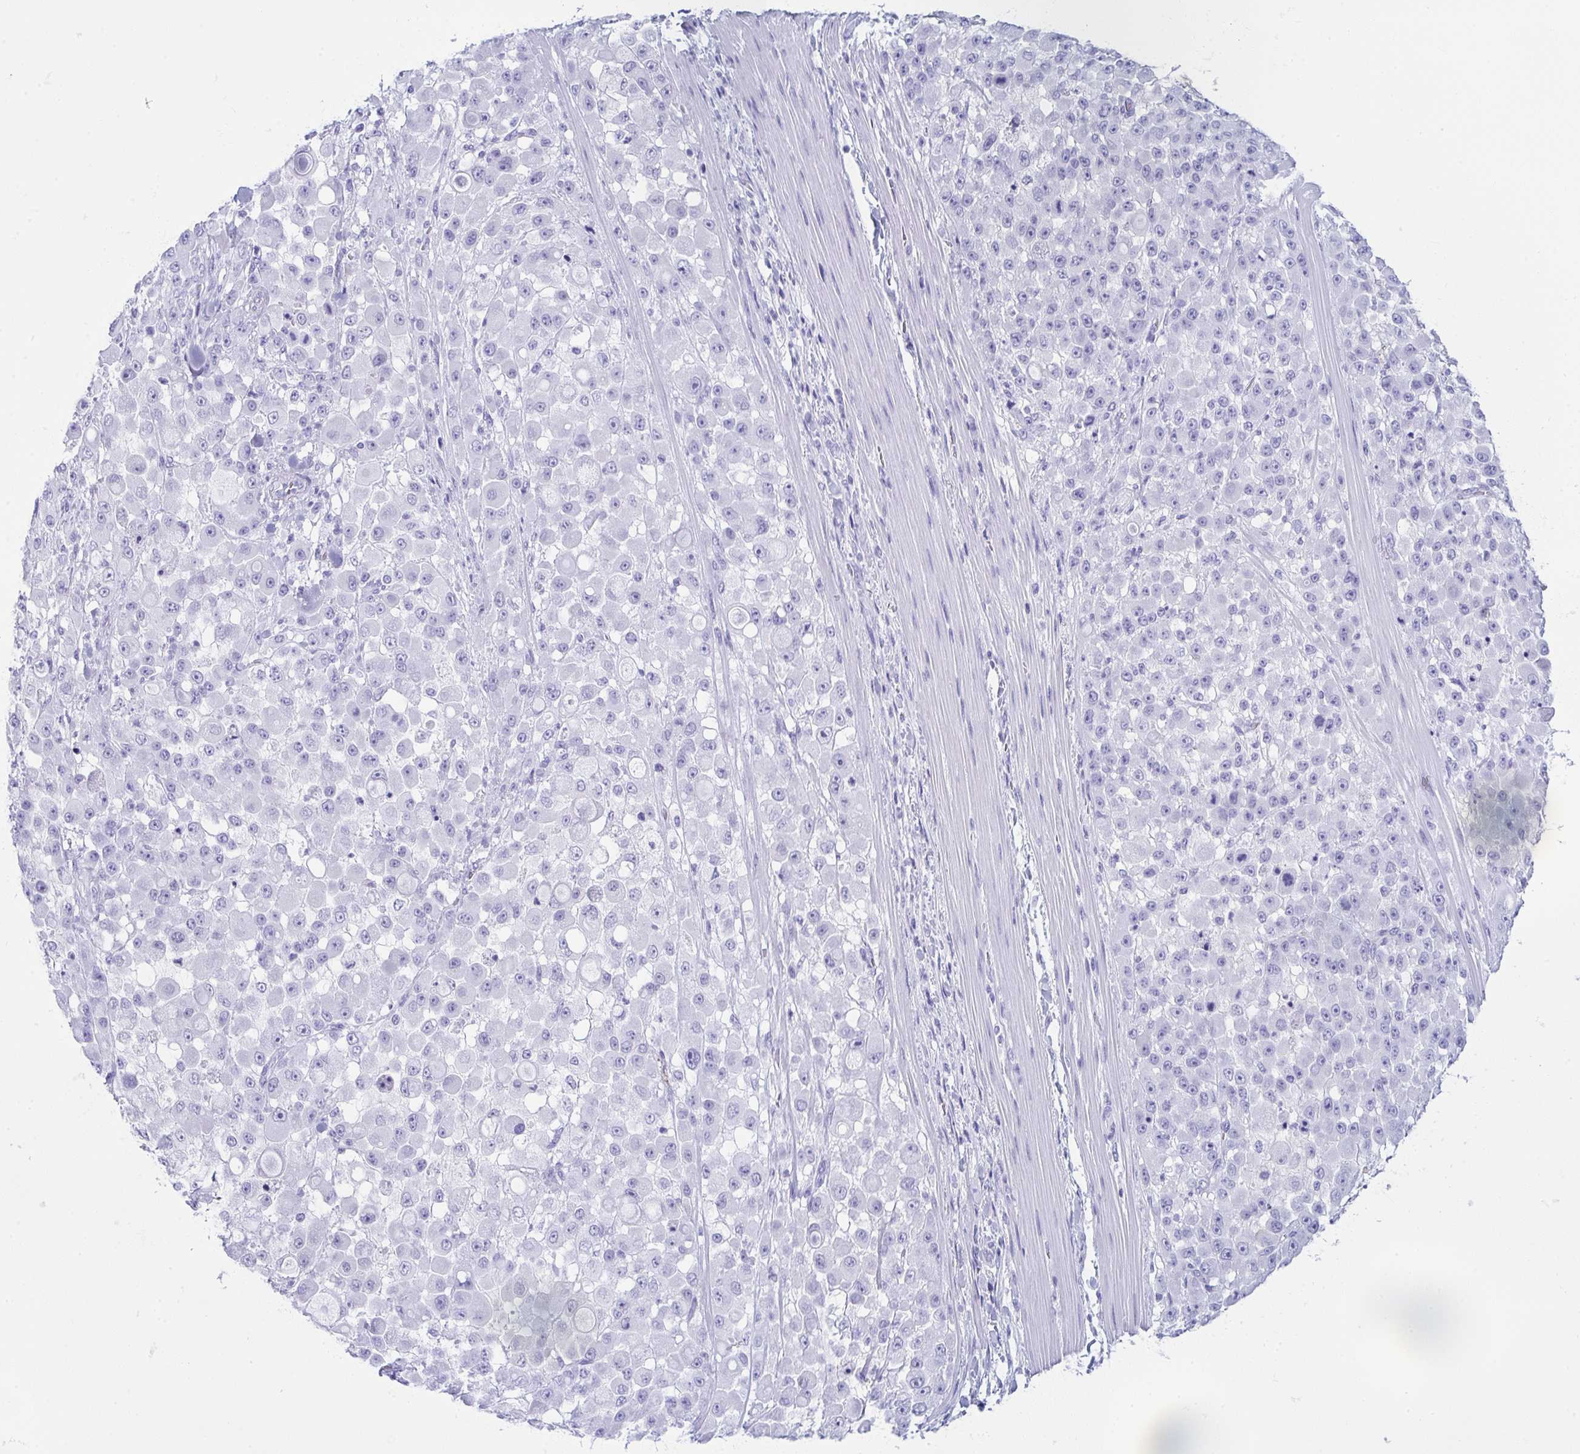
{"staining": {"intensity": "negative", "quantity": "none", "location": "none"}, "tissue": "stomach cancer", "cell_type": "Tumor cells", "image_type": "cancer", "snomed": [{"axis": "morphology", "description": "Adenocarcinoma, NOS"}, {"axis": "topography", "description": "Stomach"}], "caption": "Tumor cells show no significant positivity in adenocarcinoma (stomach).", "gene": "JCHAIN", "patient": {"sex": "female", "age": 76}}